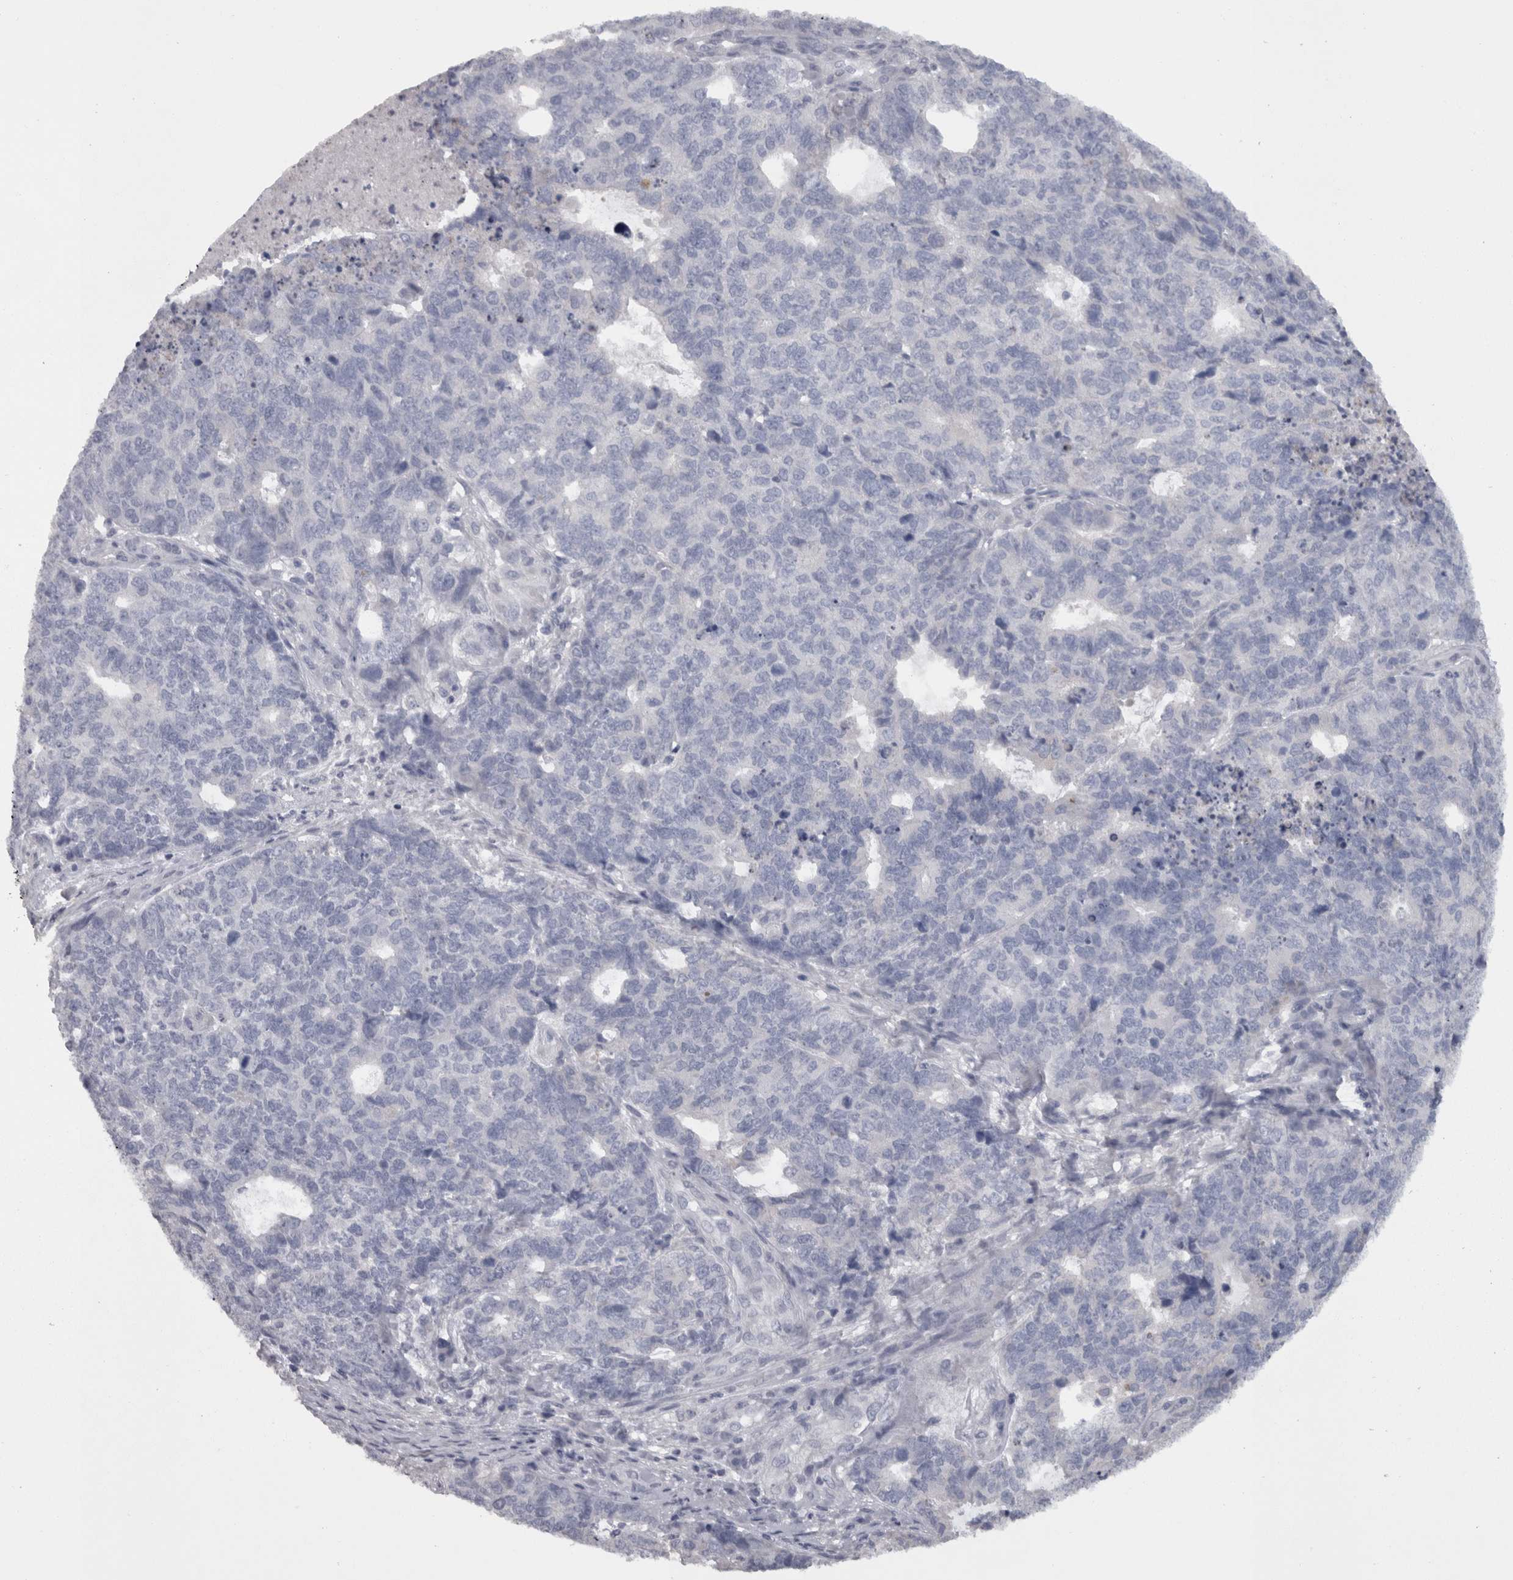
{"staining": {"intensity": "negative", "quantity": "none", "location": "none"}, "tissue": "cervical cancer", "cell_type": "Tumor cells", "image_type": "cancer", "snomed": [{"axis": "morphology", "description": "Squamous cell carcinoma, NOS"}, {"axis": "topography", "description": "Cervix"}], "caption": "IHC micrograph of neoplastic tissue: cervical squamous cell carcinoma stained with DAB displays no significant protein expression in tumor cells. (DAB immunohistochemistry (IHC), high magnification).", "gene": "CAMK2D", "patient": {"sex": "female", "age": 63}}